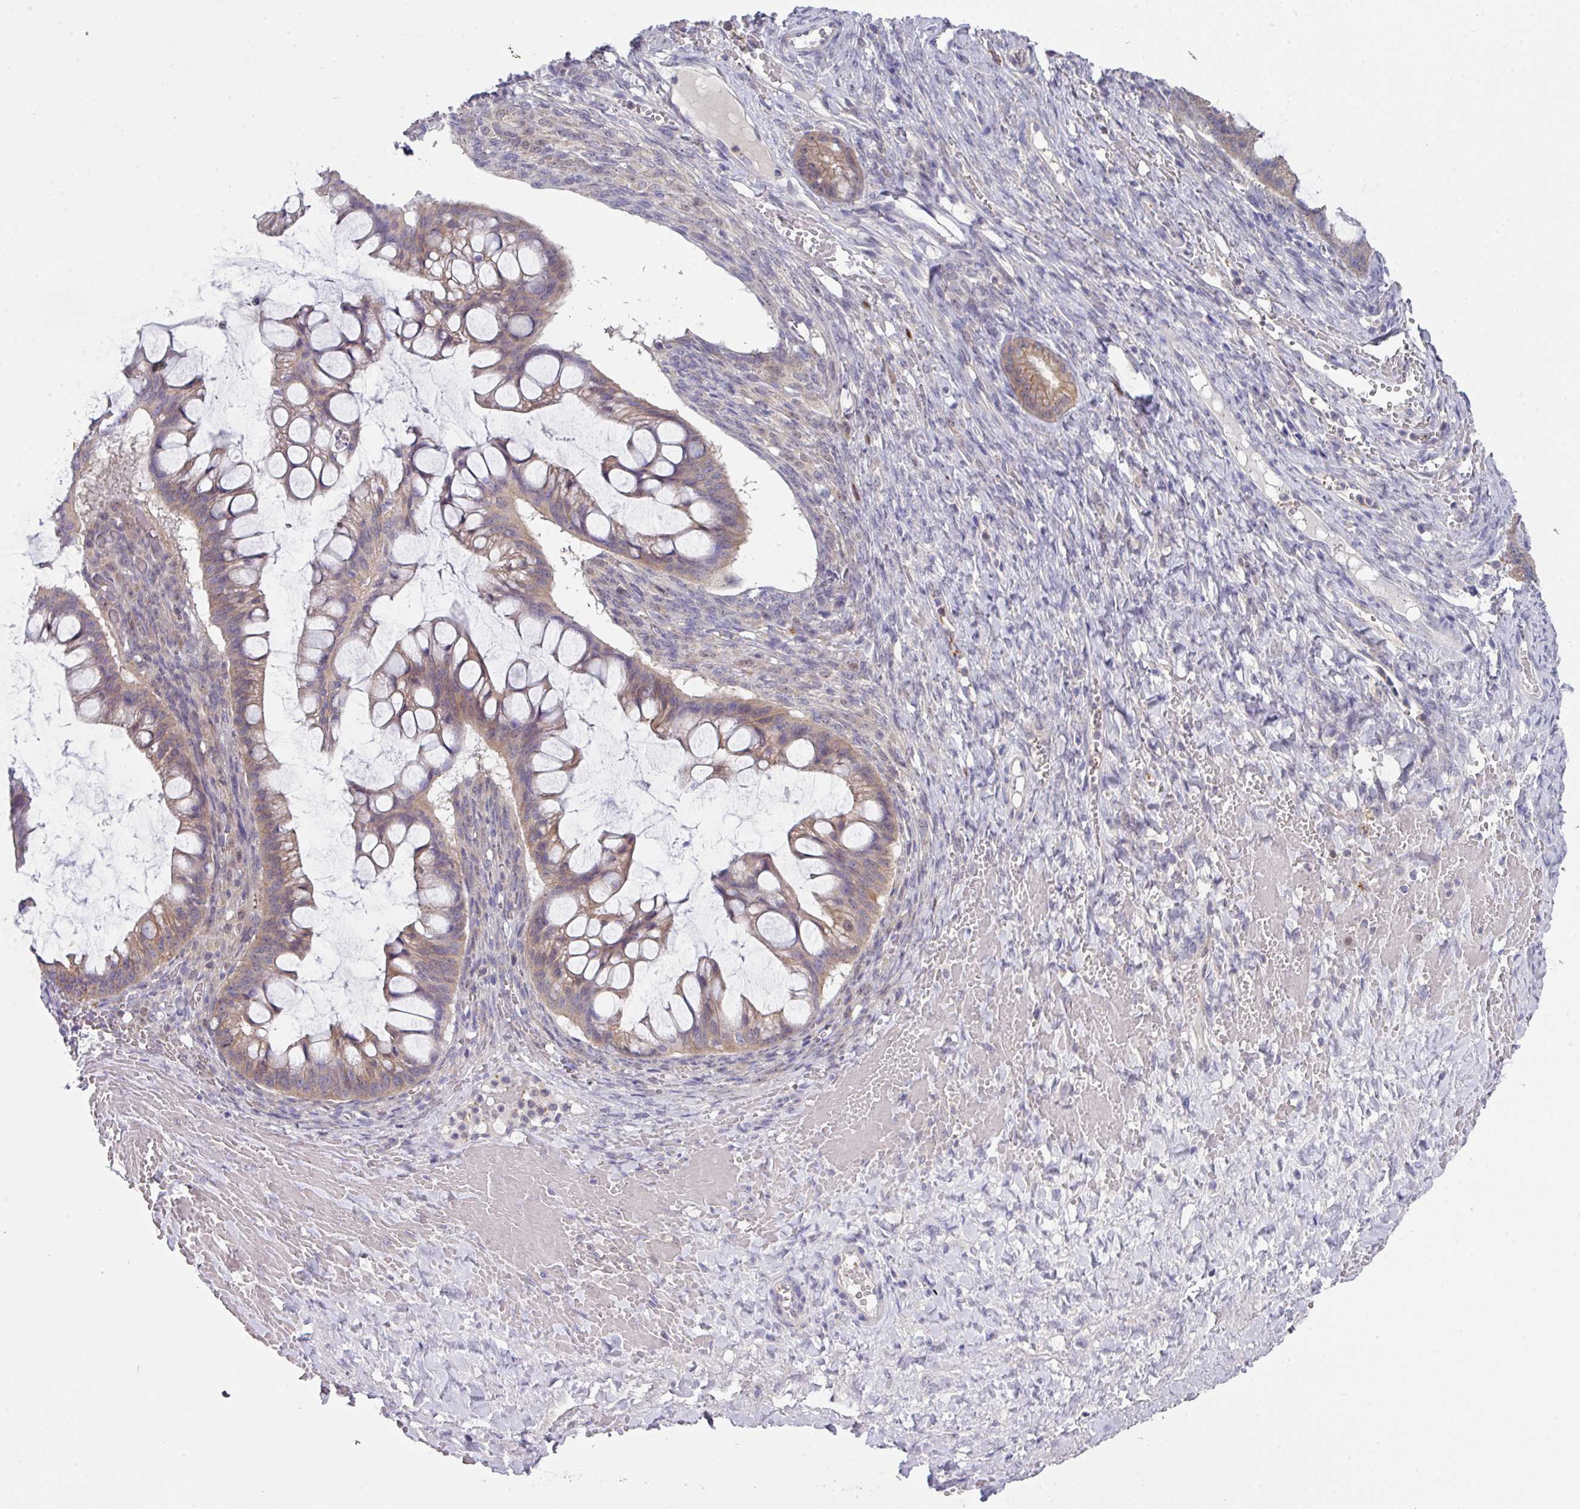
{"staining": {"intensity": "weak", "quantity": ">75%", "location": "cytoplasmic/membranous"}, "tissue": "ovarian cancer", "cell_type": "Tumor cells", "image_type": "cancer", "snomed": [{"axis": "morphology", "description": "Cystadenocarcinoma, mucinous, NOS"}, {"axis": "topography", "description": "Ovary"}], "caption": "Immunohistochemistry of ovarian cancer (mucinous cystadenocarcinoma) reveals low levels of weak cytoplasmic/membranous positivity in approximately >75% of tumor cells.", "gene": "DCAF12L2", "patient": {"sex": "female", "age": 73}}